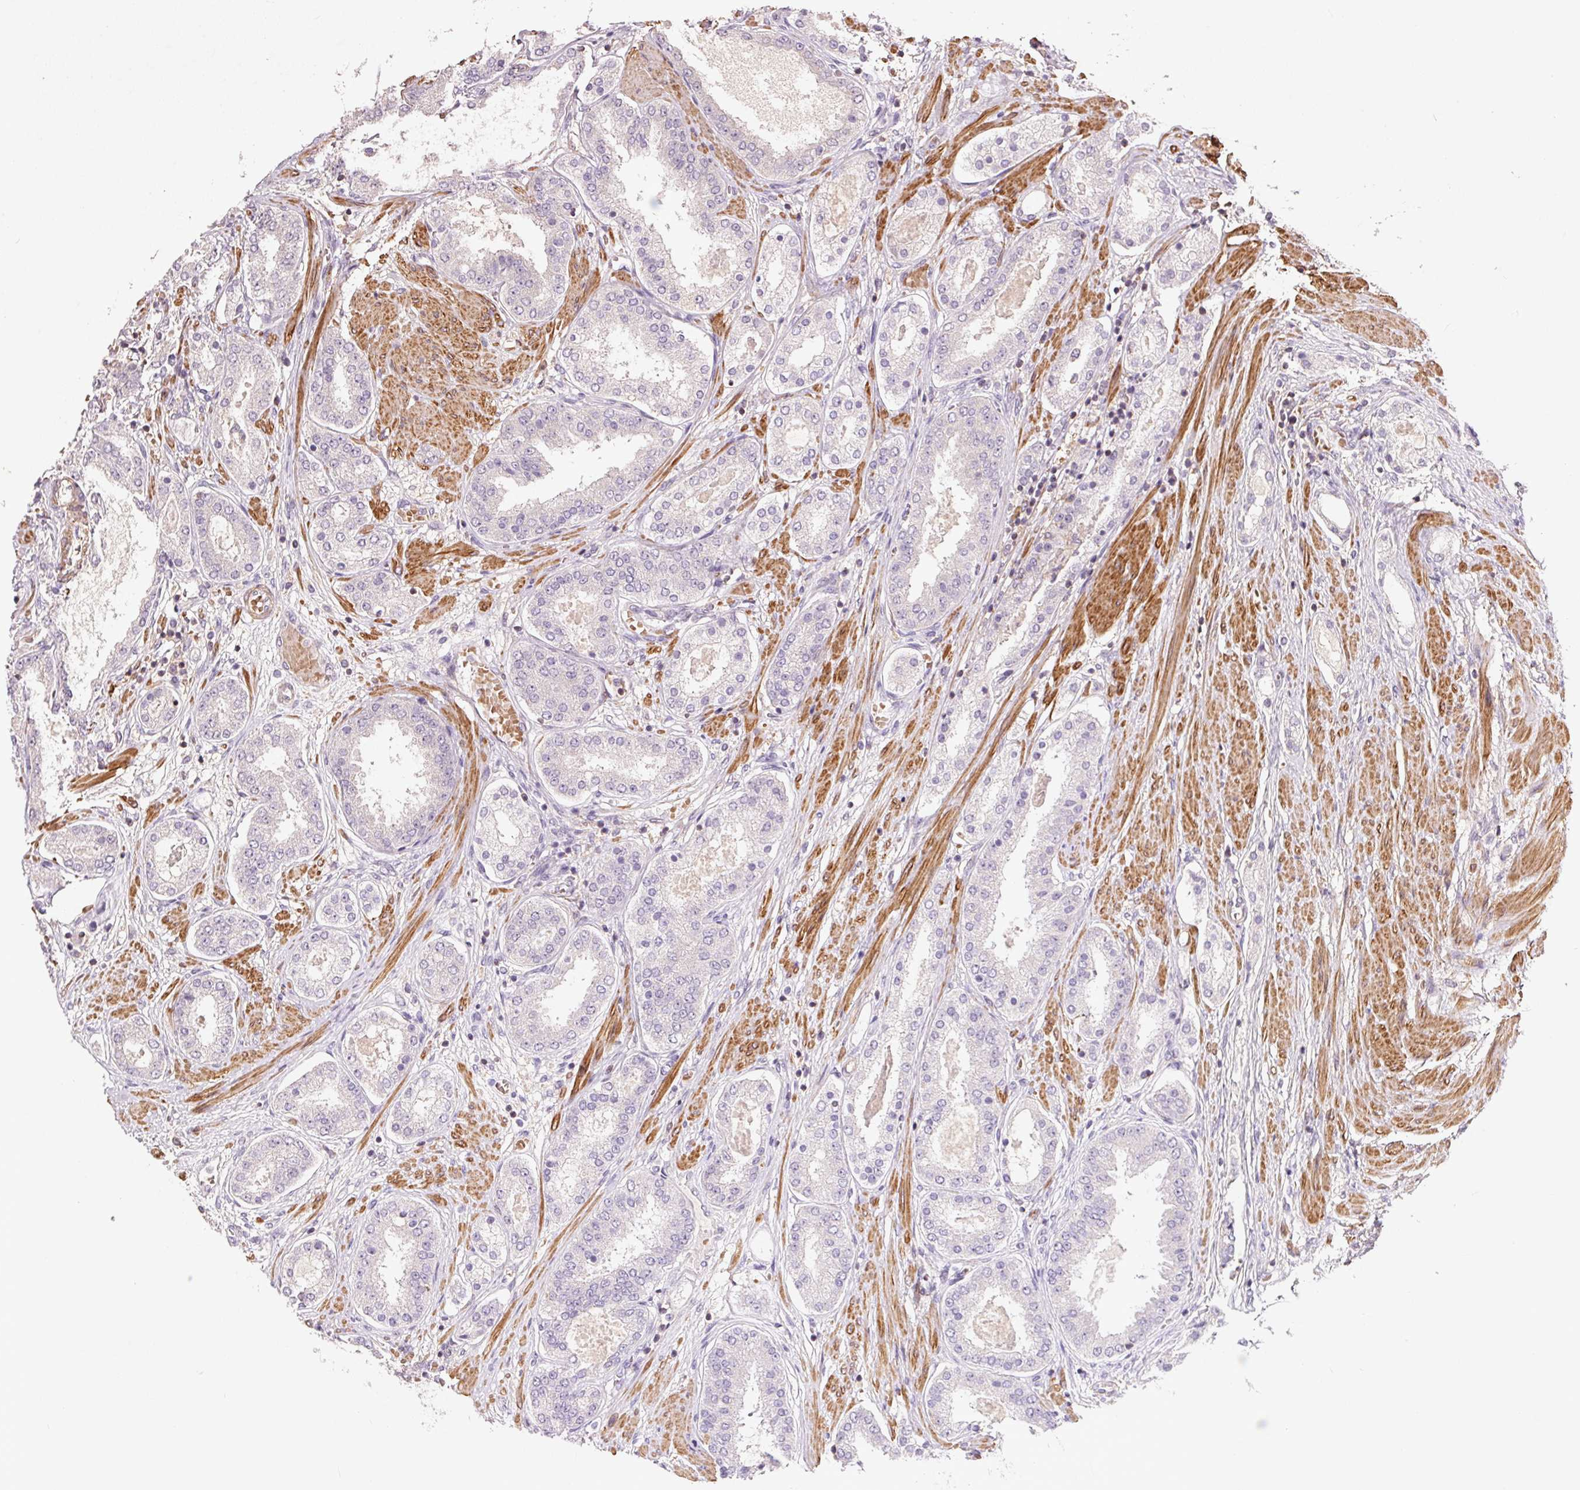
{"staining": {"intensity": "negative", "quantity": "none", "location": "none"}, "tissue": "prostate cancer", "cell_type": "Tumor cells", "image_type": "cancer", "snomed": [{"axis": "morphology", "description": "Adenocarcinoma, High grade"}, {"axis": "topography", "description": "Prostate"}], "caption": "Histopathology image shows no significant protein positivity in tumor cells of high-grade adenocarcinoma (prostate).", "gene": "KCNK15", "patient": {"sex": "male", "age": 63}}